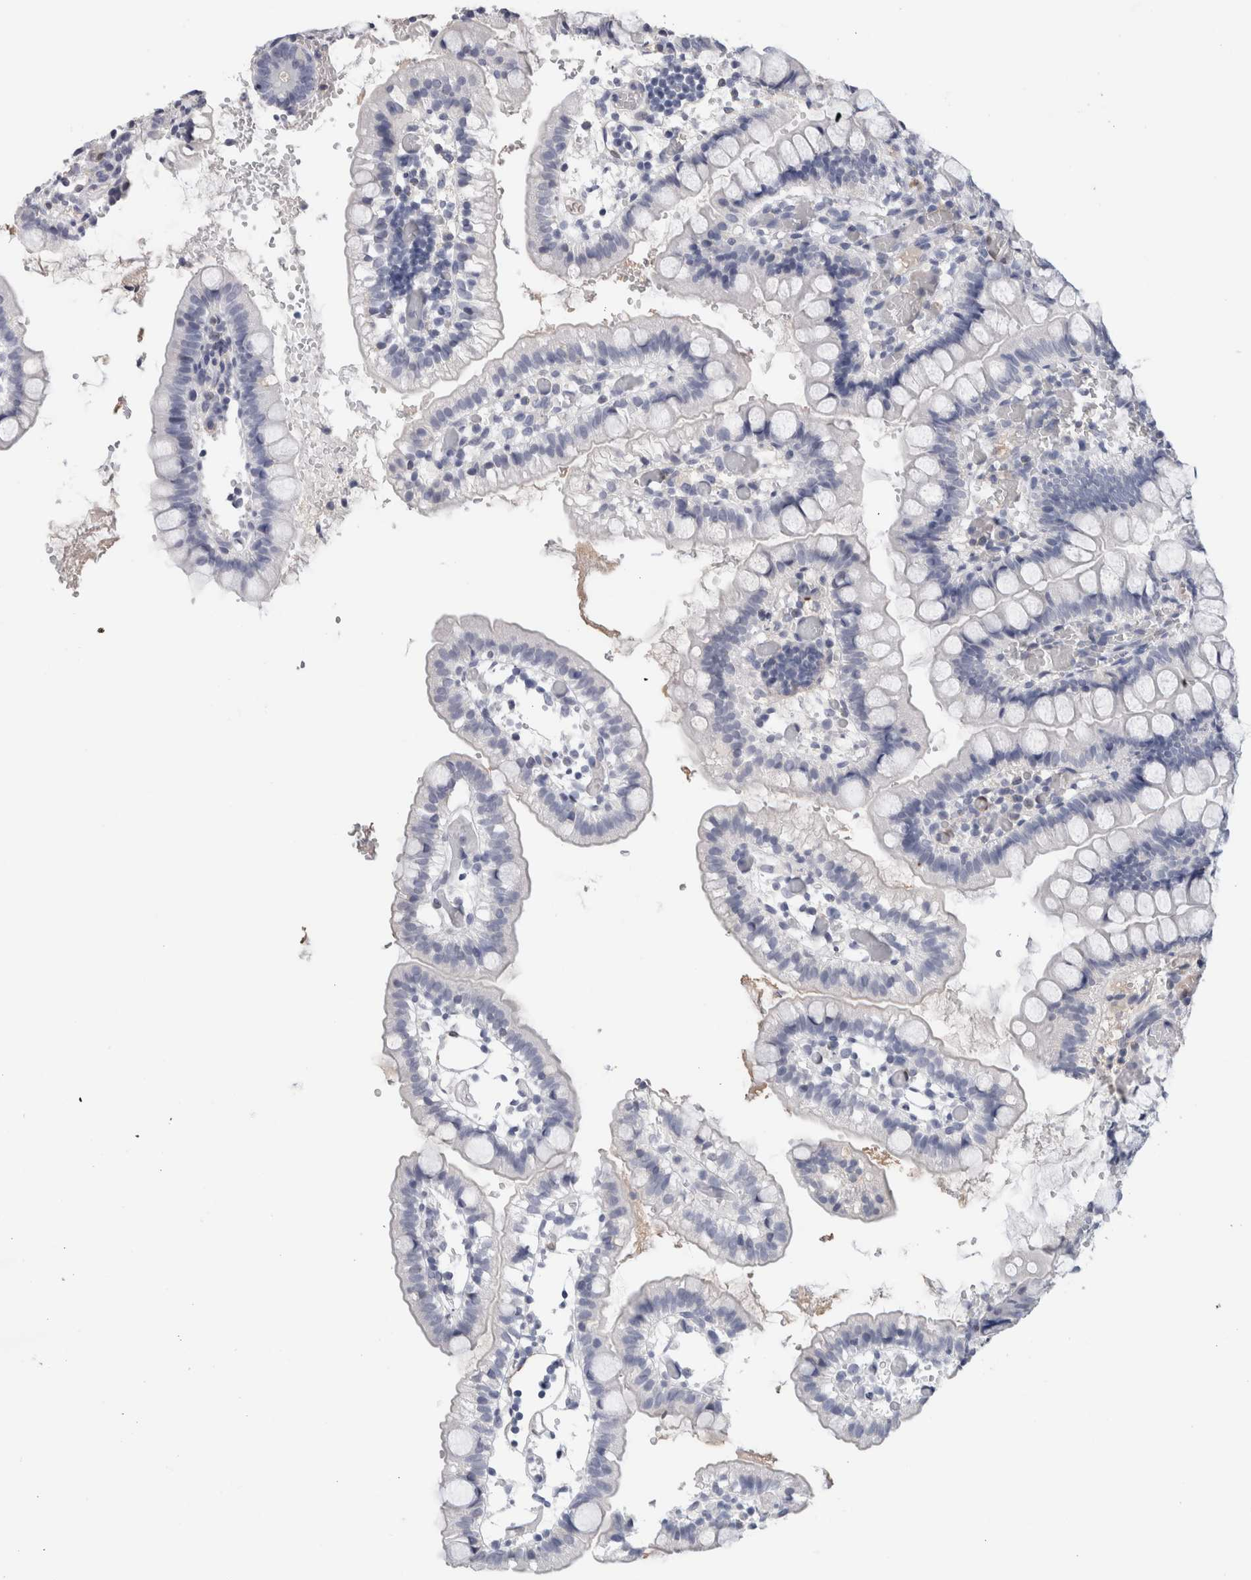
{"staining": {"intensity": "negative", "quantity": "none", "location": "none"}, "tissue": "small intestine", "cell_type": "Glandular cells", "image_type": "normal", "snomed": [{"axis": "morphology", "description": "Normal tissue, NOS"}, {"axis": "morphology", "description": "Developmental malformation"}, {"axis": "topography", "description": "Small intestine"}], "caption": "Immunohistochemistry (IHC) of normal small intestine reveals no staining in glandular cells.", "gene": "FABP4", "patient": {"sex": "male"}}